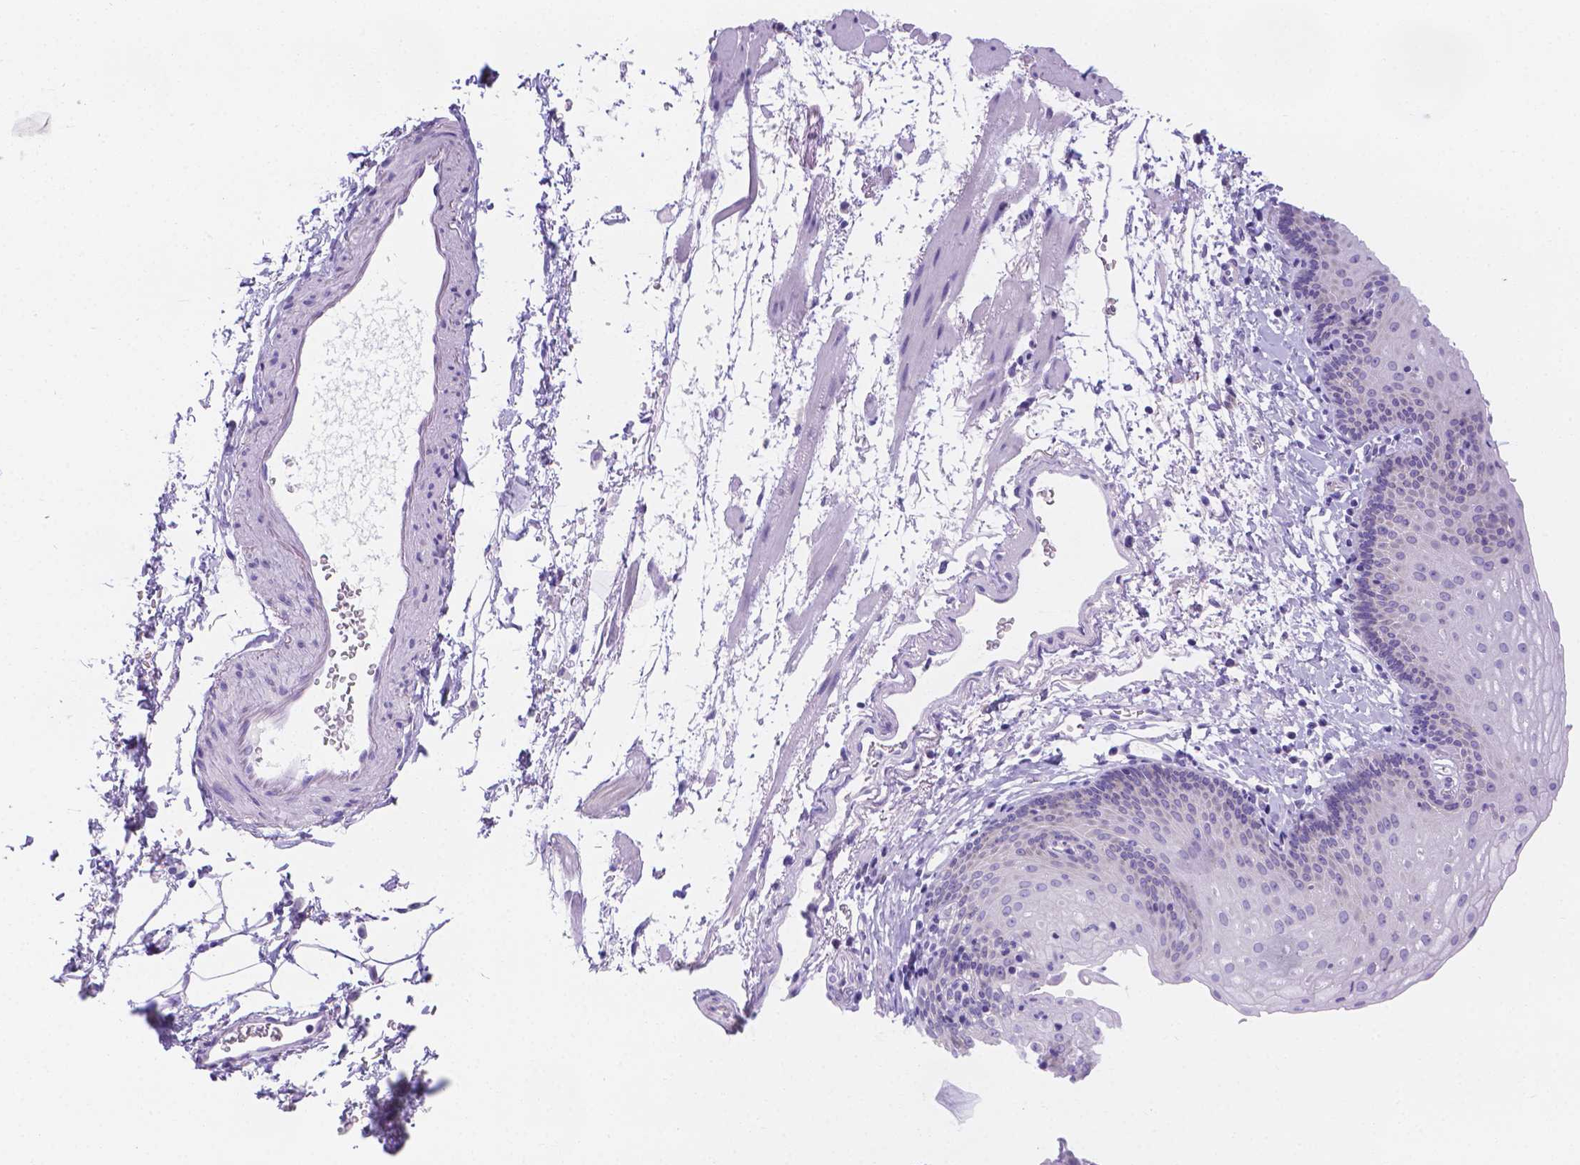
{"staining": {"intensity": "negative", "quantity": "none", "location": "none"}, "tissue": "esophagus", "cell_type": "Squamous epithelial cells", "image_type": "normal", "snomed": [{"axis": "morphology", "description": "Normal tissue, NOS"}, {"axis": "topography", "description": "Esophagus"}], "caption": "IHC micrograph of normal human esophagus stained for a protein (brown), which shows no positivity in squamous epithelial cells. (DAB immunohistochemistry with hematoxylin counter stain).", "gene": "MLN", "patient": {"sex": "female", "age": 64}}